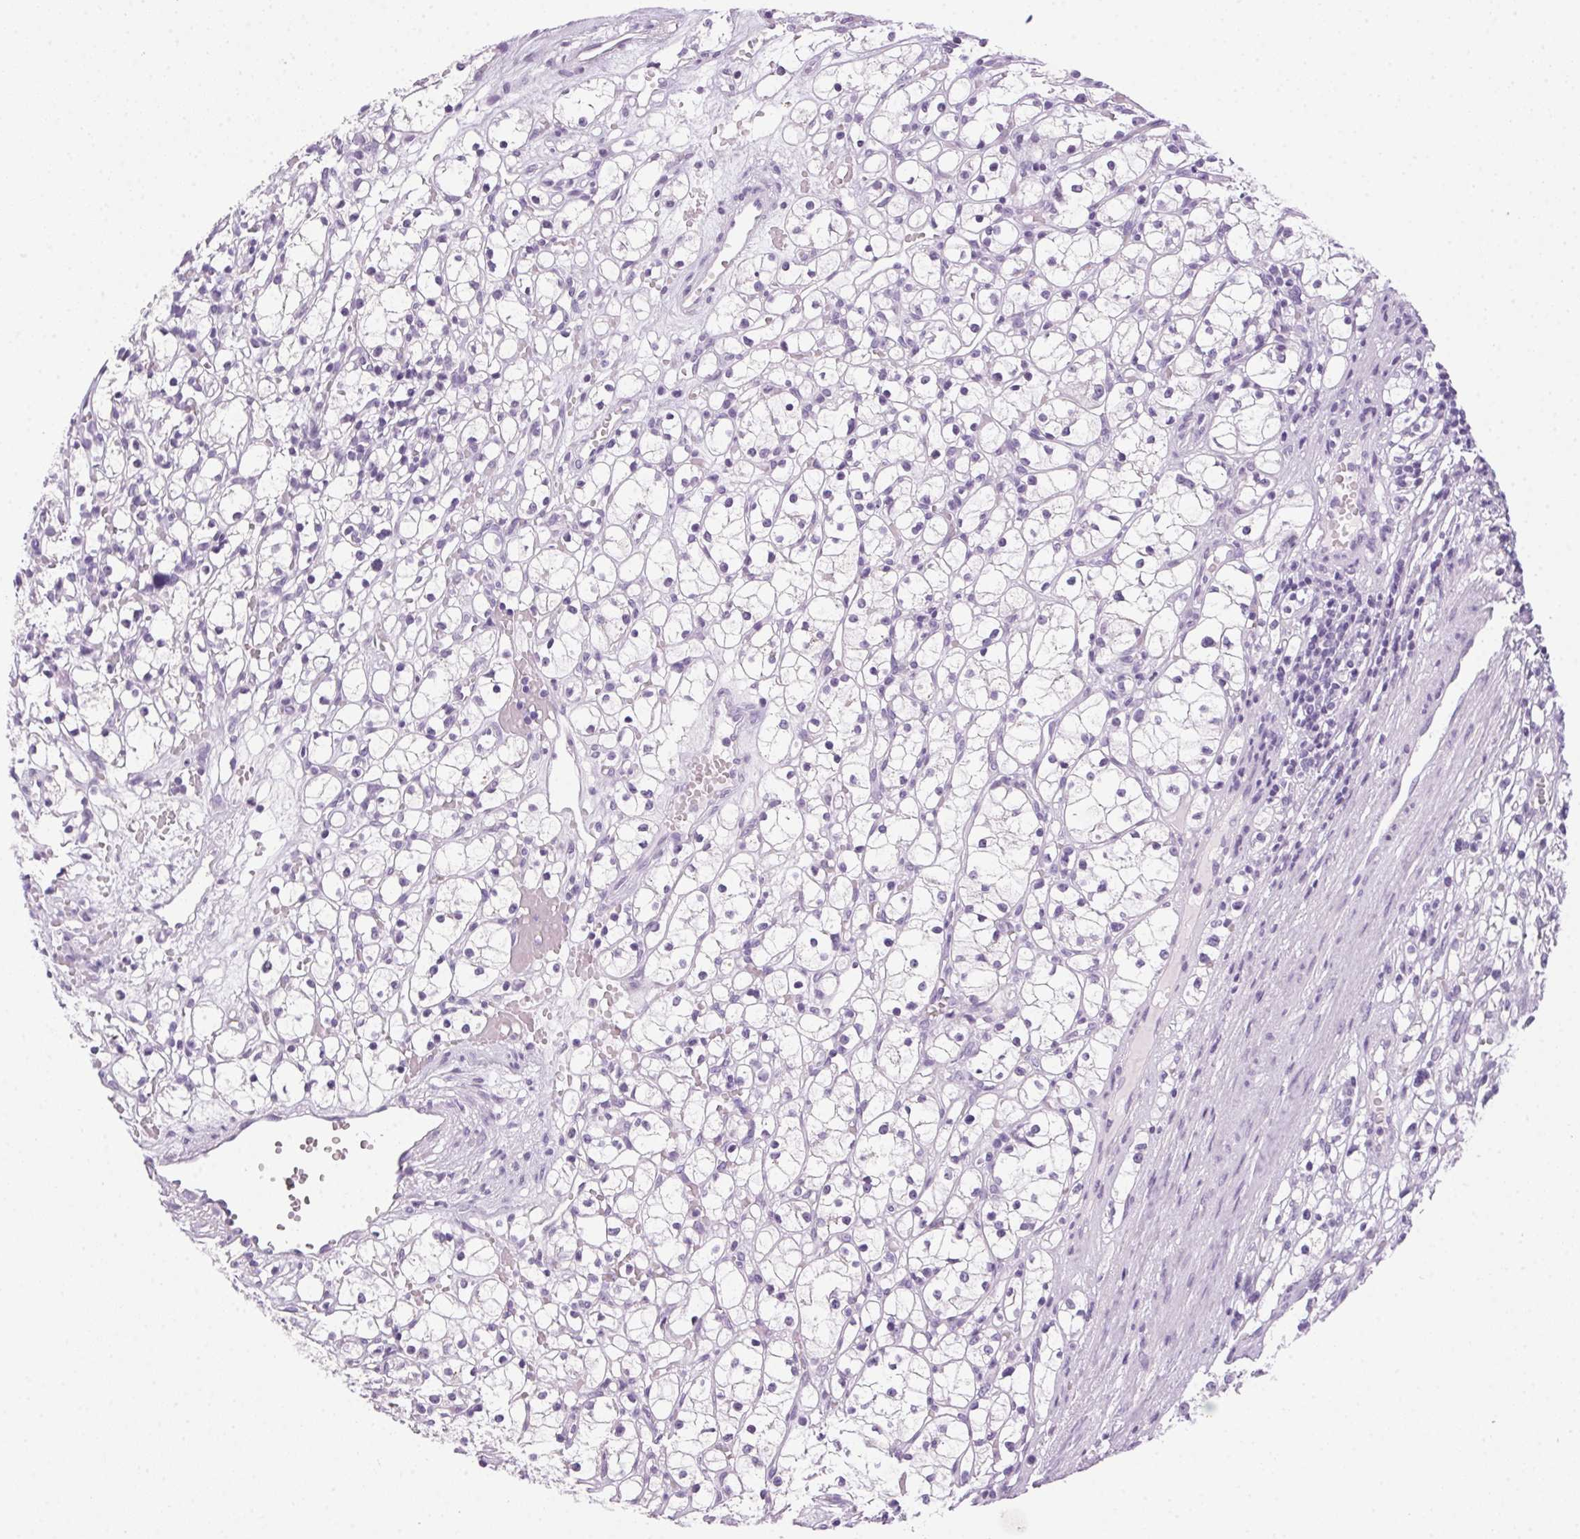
{"staining": {"intensity": "negative", "quantity": "none", "location": "none"}, "tissue": "renal cancer", "cell_type": "Tumor cells", "image_type": "cancer", "snomed": [{"axis": "morphology", "description": "Adenocarcinoma, NOS"}, {"axis": "topography", "description": "Kidney"}], "caption": "Renal cancer (adenocarcinoma) was stained to show a protein in brown. There is no significant staining in tumor cells.", "gene": "POPDC2", "patient": {"sex": "female", "age": 59}}